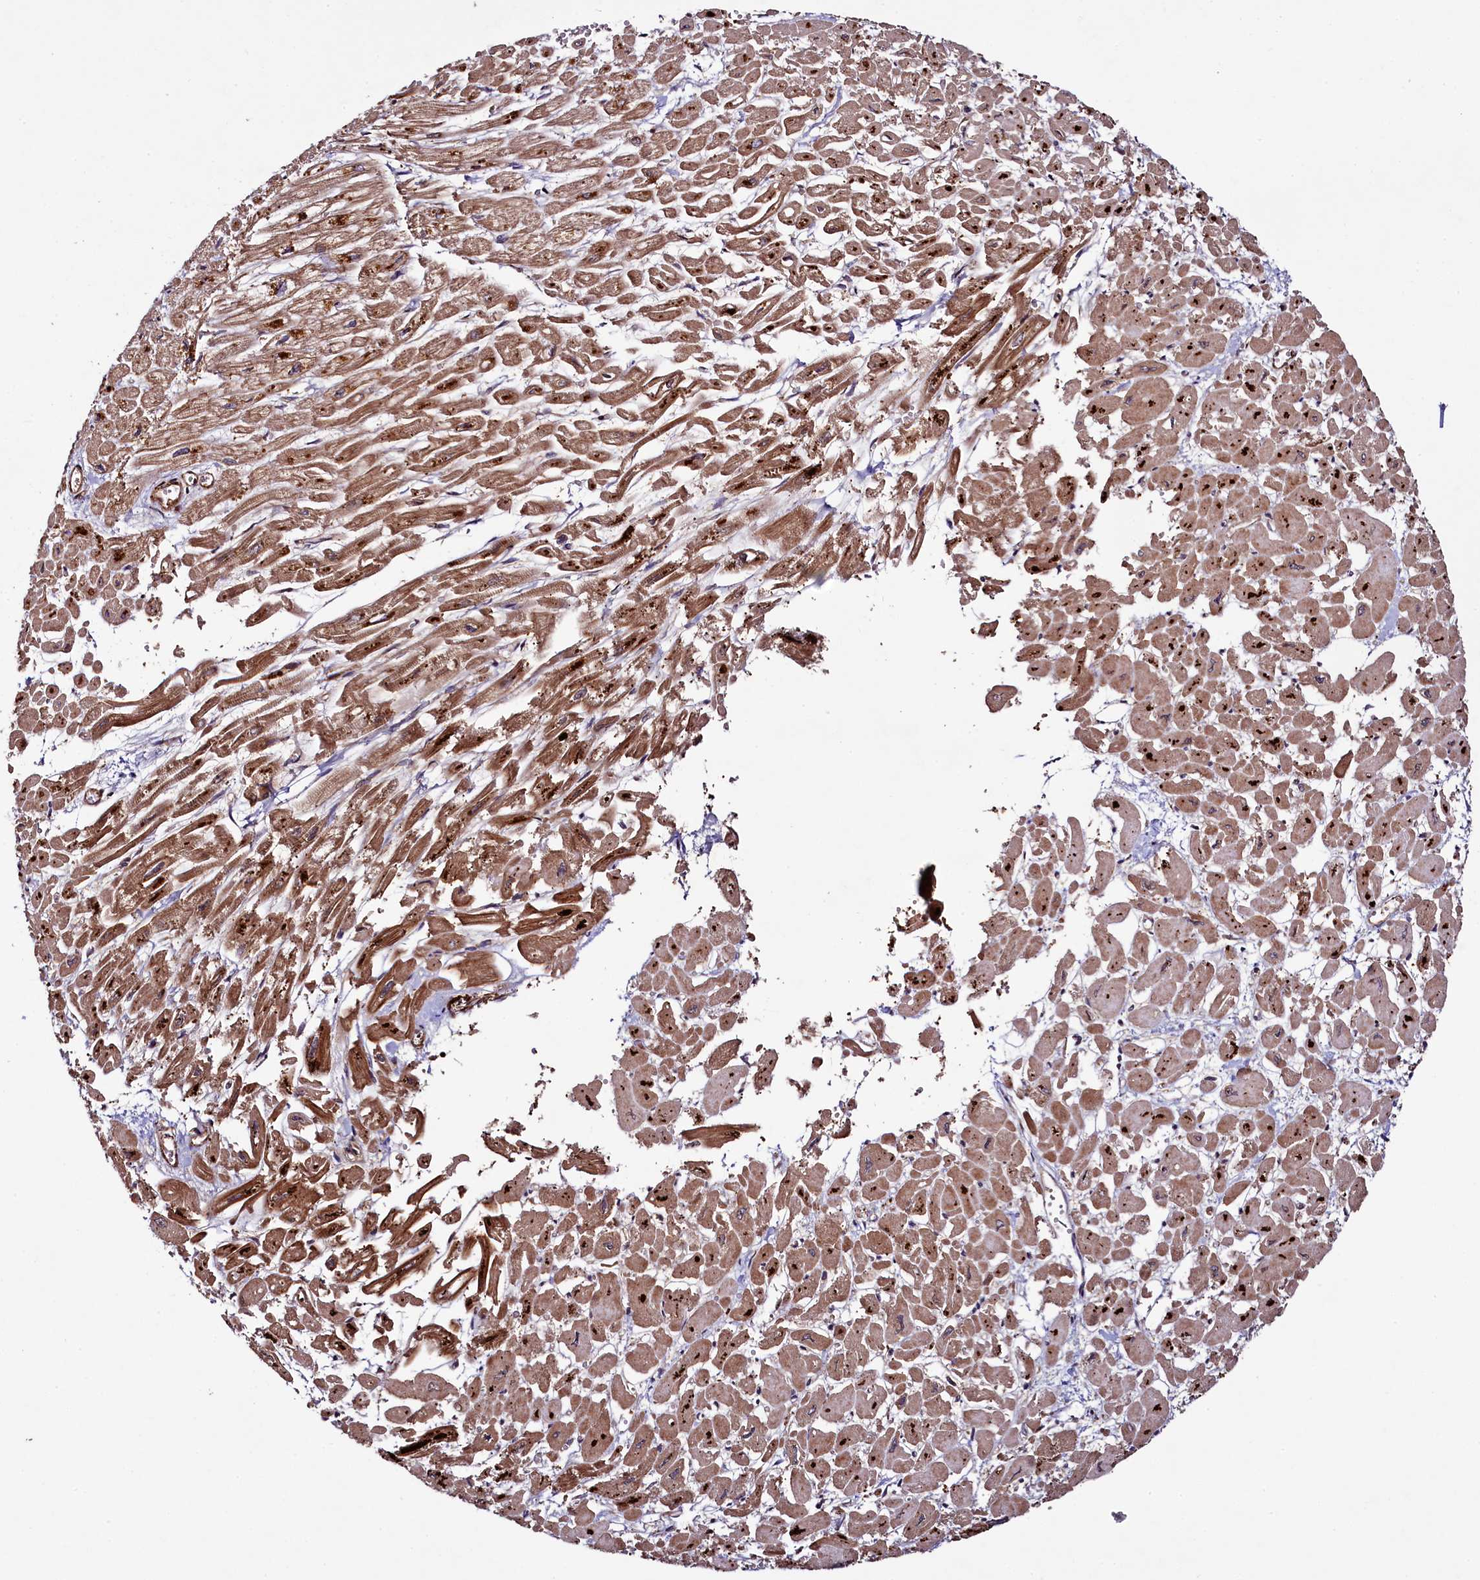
{"staining": {"intensity": "moderate", "quantity": ">75%", "location": "cytoplasmic/membranous"}, "tissue": "heart muscle", "cell_type": "Cardiomyocytes", "image_type": "normal", "snomed": [{"axis": "morphology", "description": "Normal tissue, NOS"}, {"axis": "topography", "description": "Heart"}], "caption": "Heart muscle was stained to show a protein in brown. There is medium levels of moderate cytoplasmic/membranous staining in about >75% of cardiomyocytes. (Brightfield microscopy of DAB IHC at high magnification).", "gene": "CCDC102A", "patient": {"sex": "male", "age": 54}}